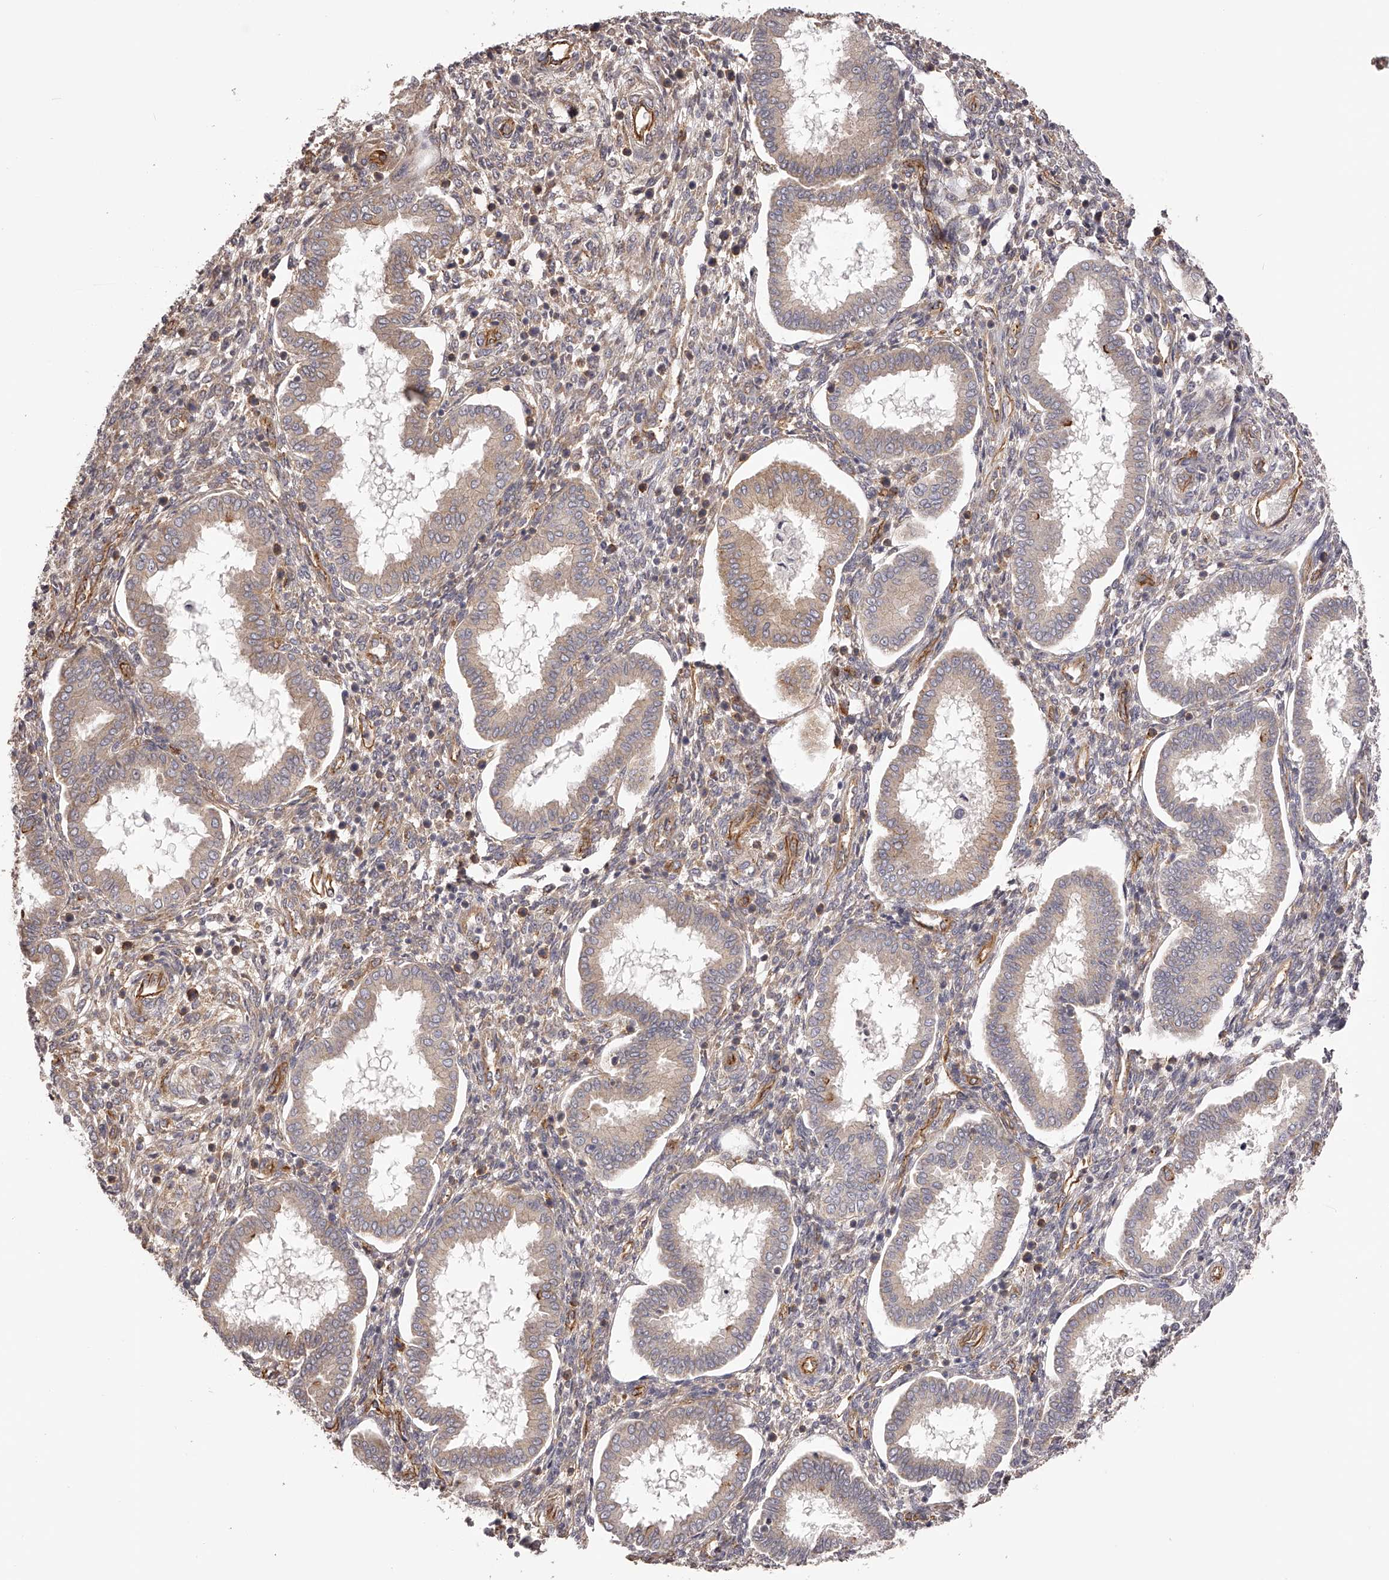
{"staining": {"intensity": "weak", "quantity": "25%-75%", "location": "cytoplasmic/membranous"}, "tissue": "endometrium", "cell_type": "Cells in endometrial stroma", "image_type": "normal", "snomed": [{"axis": "morphology", "description": "Normal tissue, NOS"}, {"axis": "topography", "description": "Endometrium"}], "caption": "Cells in endometrial stroma display low levels of weak cytoplasmic/membranous positivity in approximately 25%-75% of cells in normal human endometrium. The protein of interest is shown in brown color, while the nuclei are stained blue.", "gene": "LTV1", "patient": {"sex": "female", "age": 24}}